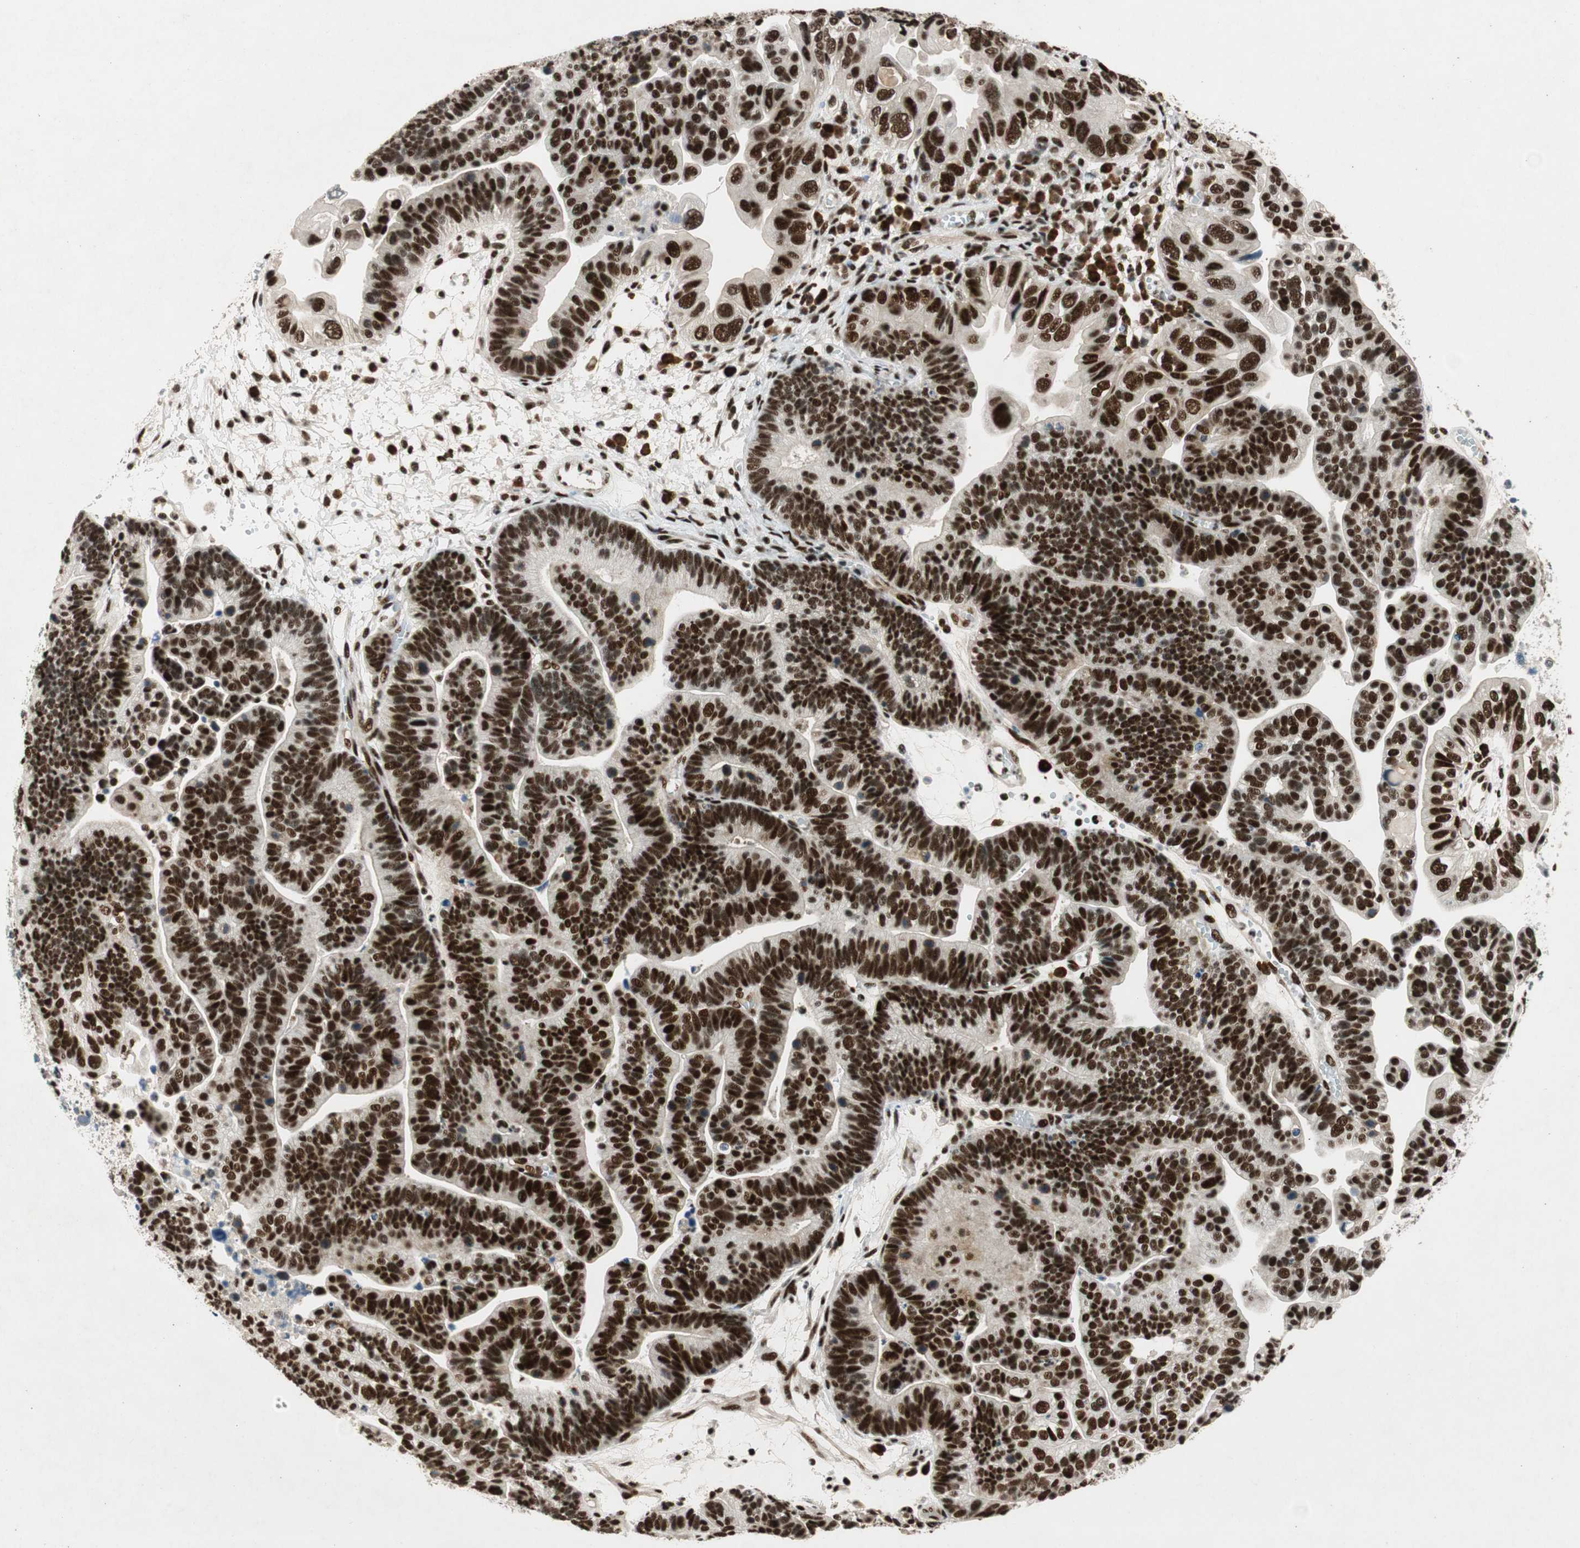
{"staining": {"intensity": "strong", "quantity": ">75%", "location": "nuclear"}, "tissue": "ovarian cancer", "cell_type": "Tumor cells", "image_type": "cancer", "snomed": [{"axis": "morphology", "description": "Cystadenocarcinoma, serous, NOS"}, {"axis": "topography", "description": "Ovary"}], "caption": "IHC micrograph of neoplastic tissue: ovarian cancer (serous cystadenocarcinoma) stained using IHC reveals high levels of strong protein expression localized specifically in the nuclear of tumor cells, appearing as a nuclear brown color.", "gene": "NCBP3", "patient": {"sex": "female", "age": 56}}